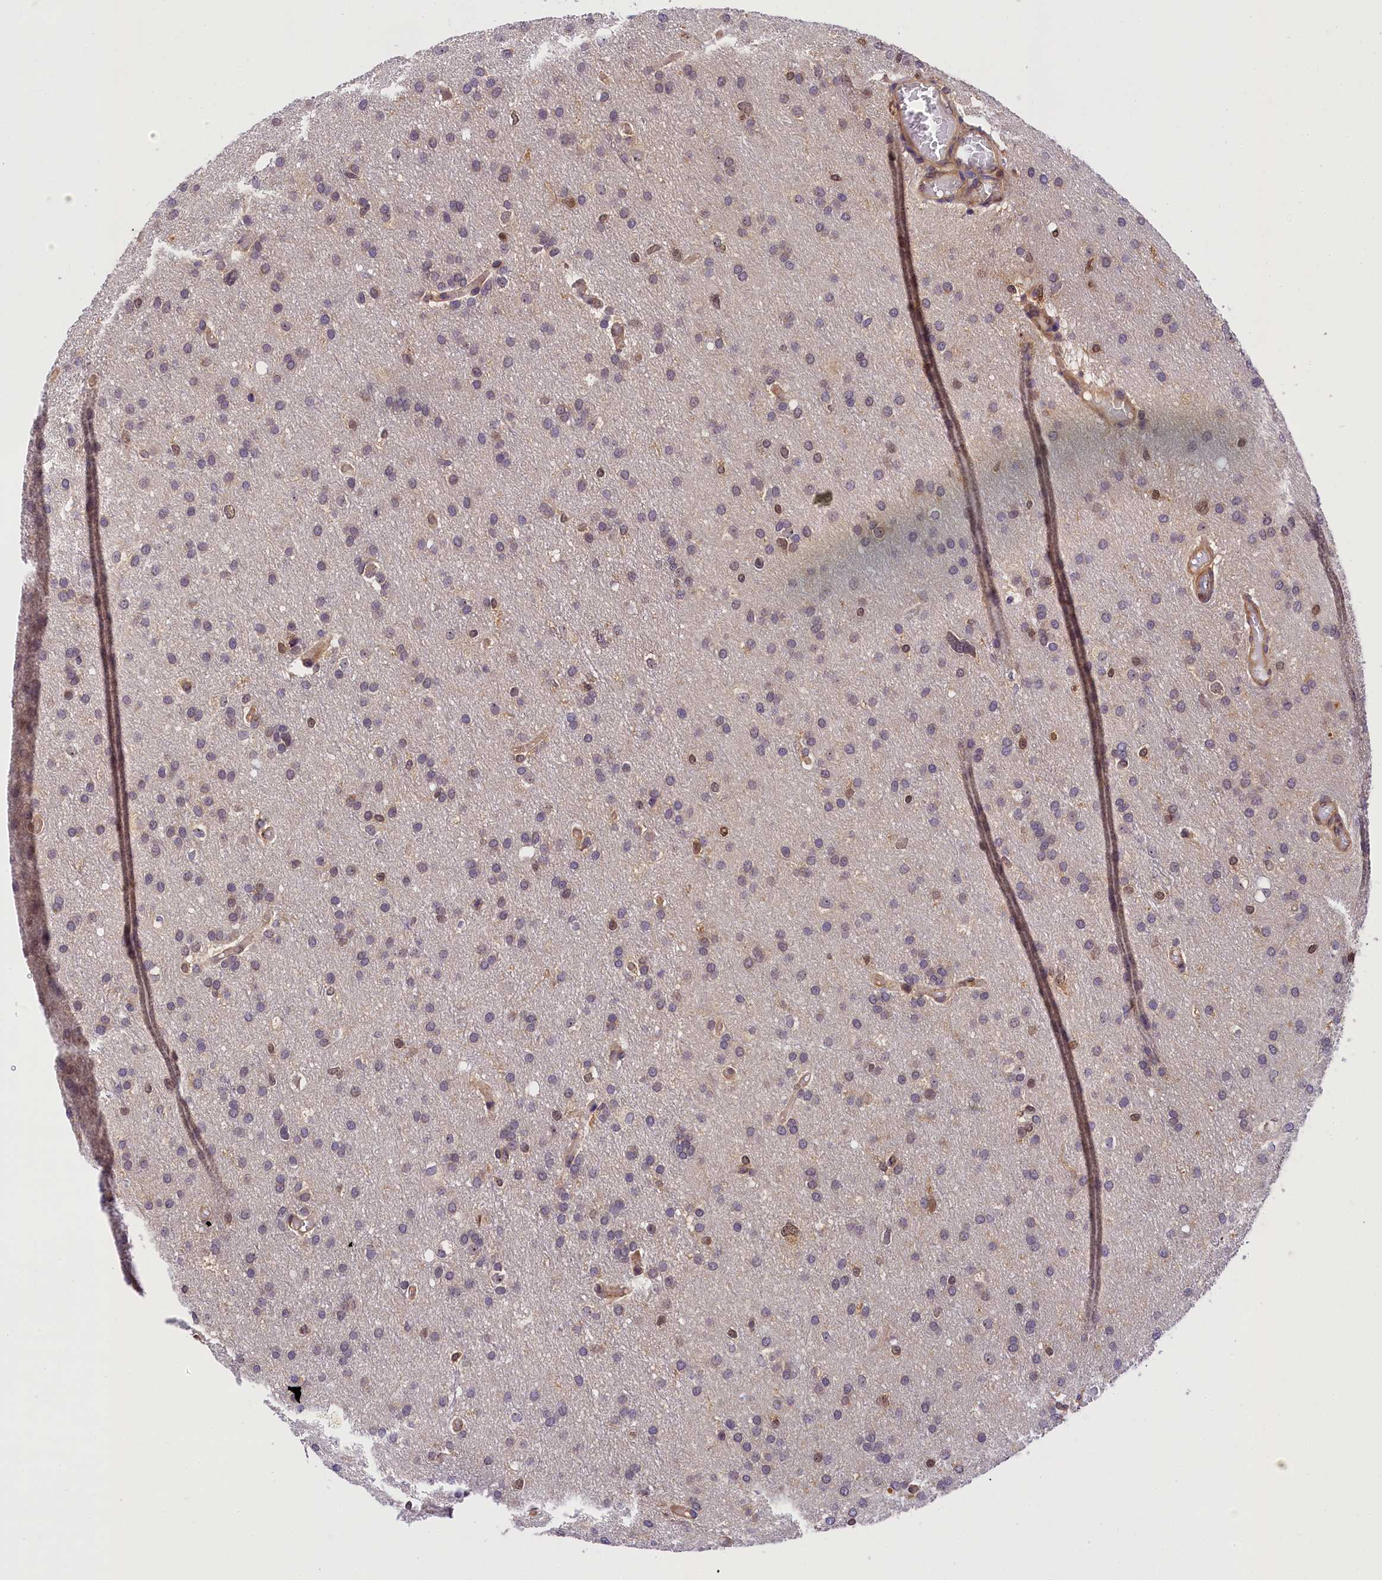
{"staining": {"intensity": "weak", "quantity": "25%-75%", "location": "nuclear"}, "tissue": "glioma", "cell_type": "Tumor cells", "image_type": "cancer", "snomed": [{"axis": "morphology", "description": "Glioma, malignant, High grade"}, {"axis": "topography", "description": "Cerebral cortex"}], "caption": "There is low levels of weak nuclear positivity in tumor cells of malignant glioma (high-grade), as demonstrated by immunohistochemical staining (brown color).", "gene": "EIF6", "patient": {"sex": "female", "age": 36}}